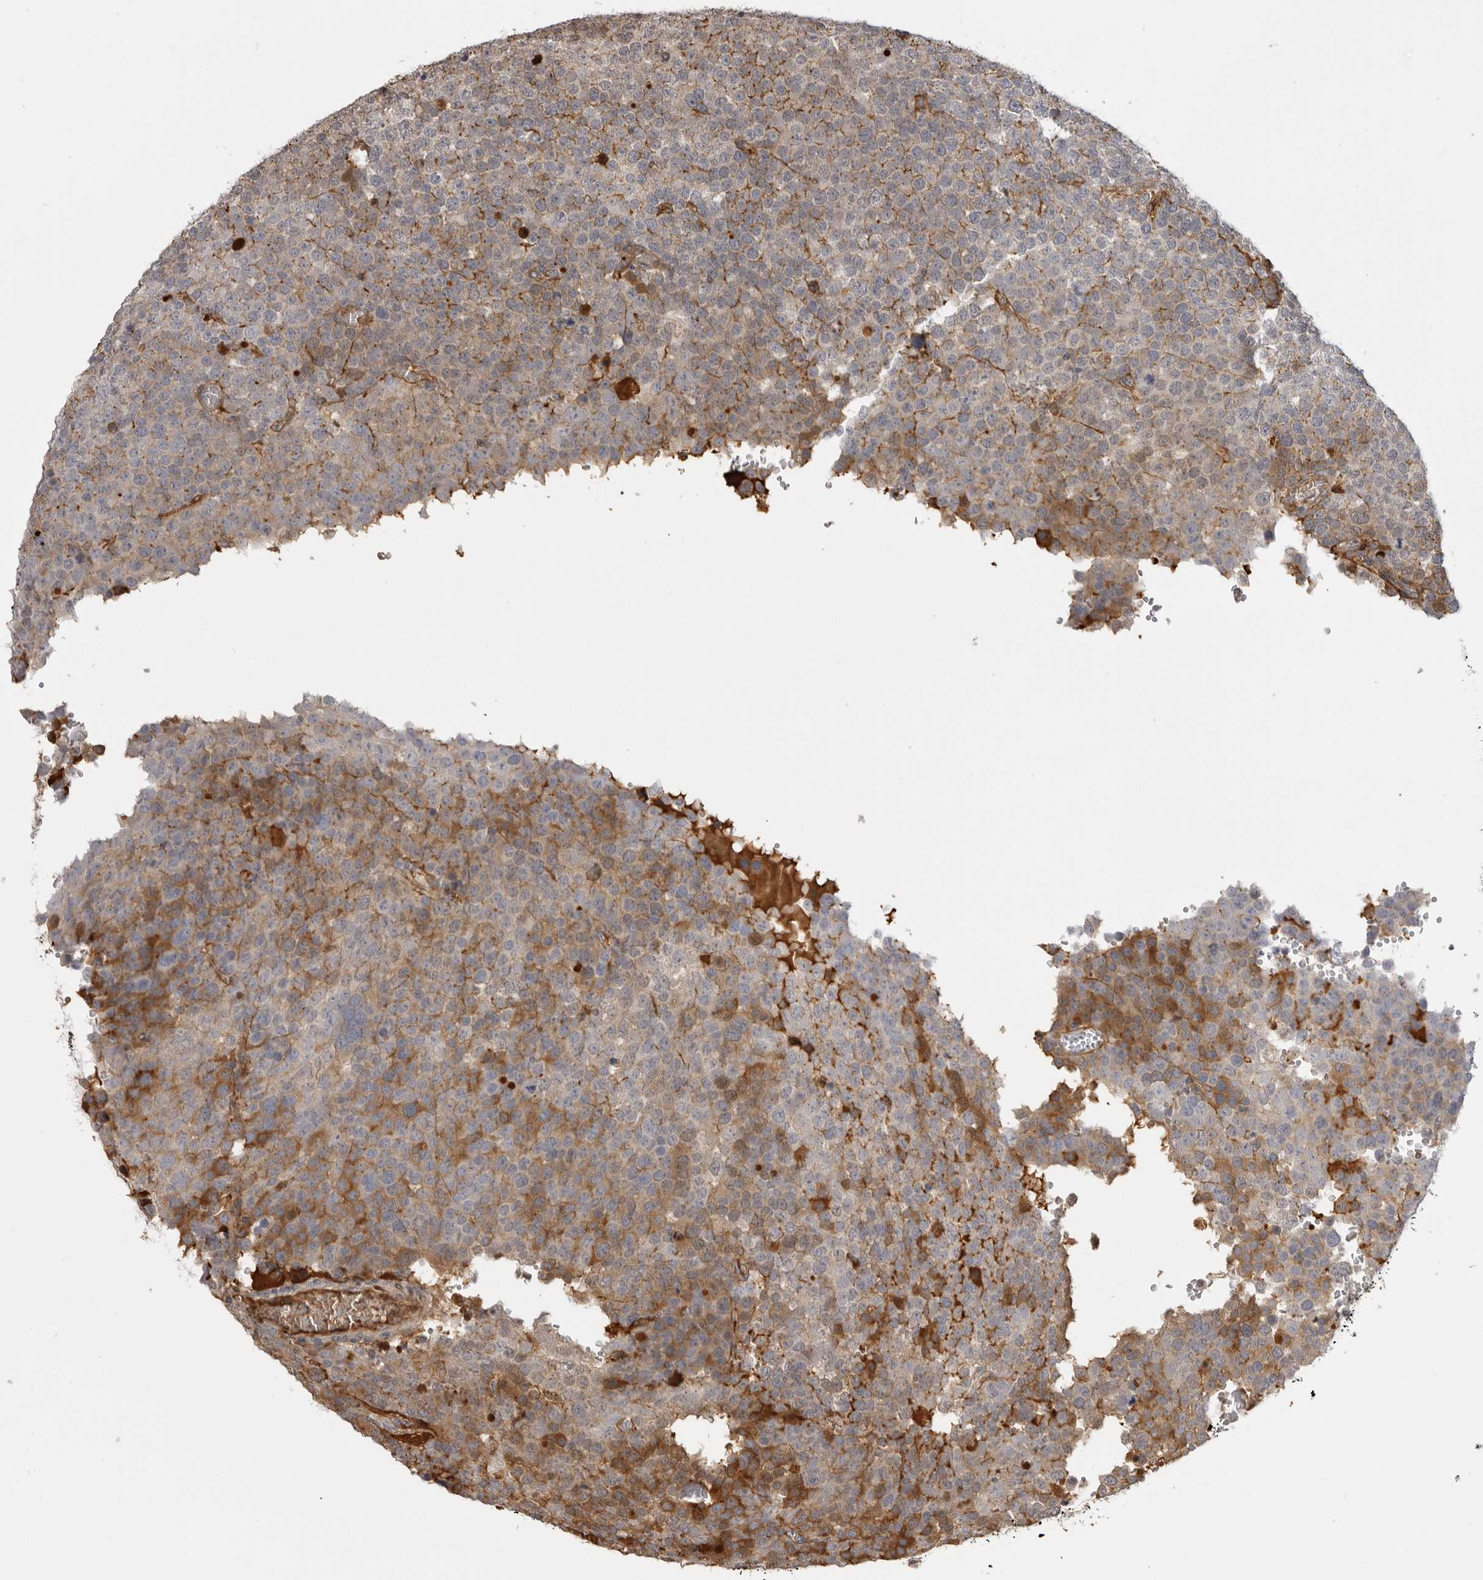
{"staining": {"intensity": "moderate", "quantity": "25%-75%", "location": "cytoplasmic/membranous"}, "tissue": "testis cancer", "cell_type": "Tumor cells", "image_type": "cancer", "snomed": [{"axis": "morphology", "description": "Seminoma, NOS"}, {"axis": "topography", "description": "Testis"}], "caption": "Immunohistochemistry (IHC) histopathology image of neoplastic tissue: seminoma (testis) stained using immunohistochemistry (IHC) exhibits medium levels of moderate protein expression localized specifically in the cytoplasmic/membranous of tumor cells, appearing as a cytoplasmic/membranous brown color.", "gene": "PLEKHF2", "patient": {"sex": "male", "age": 71}}